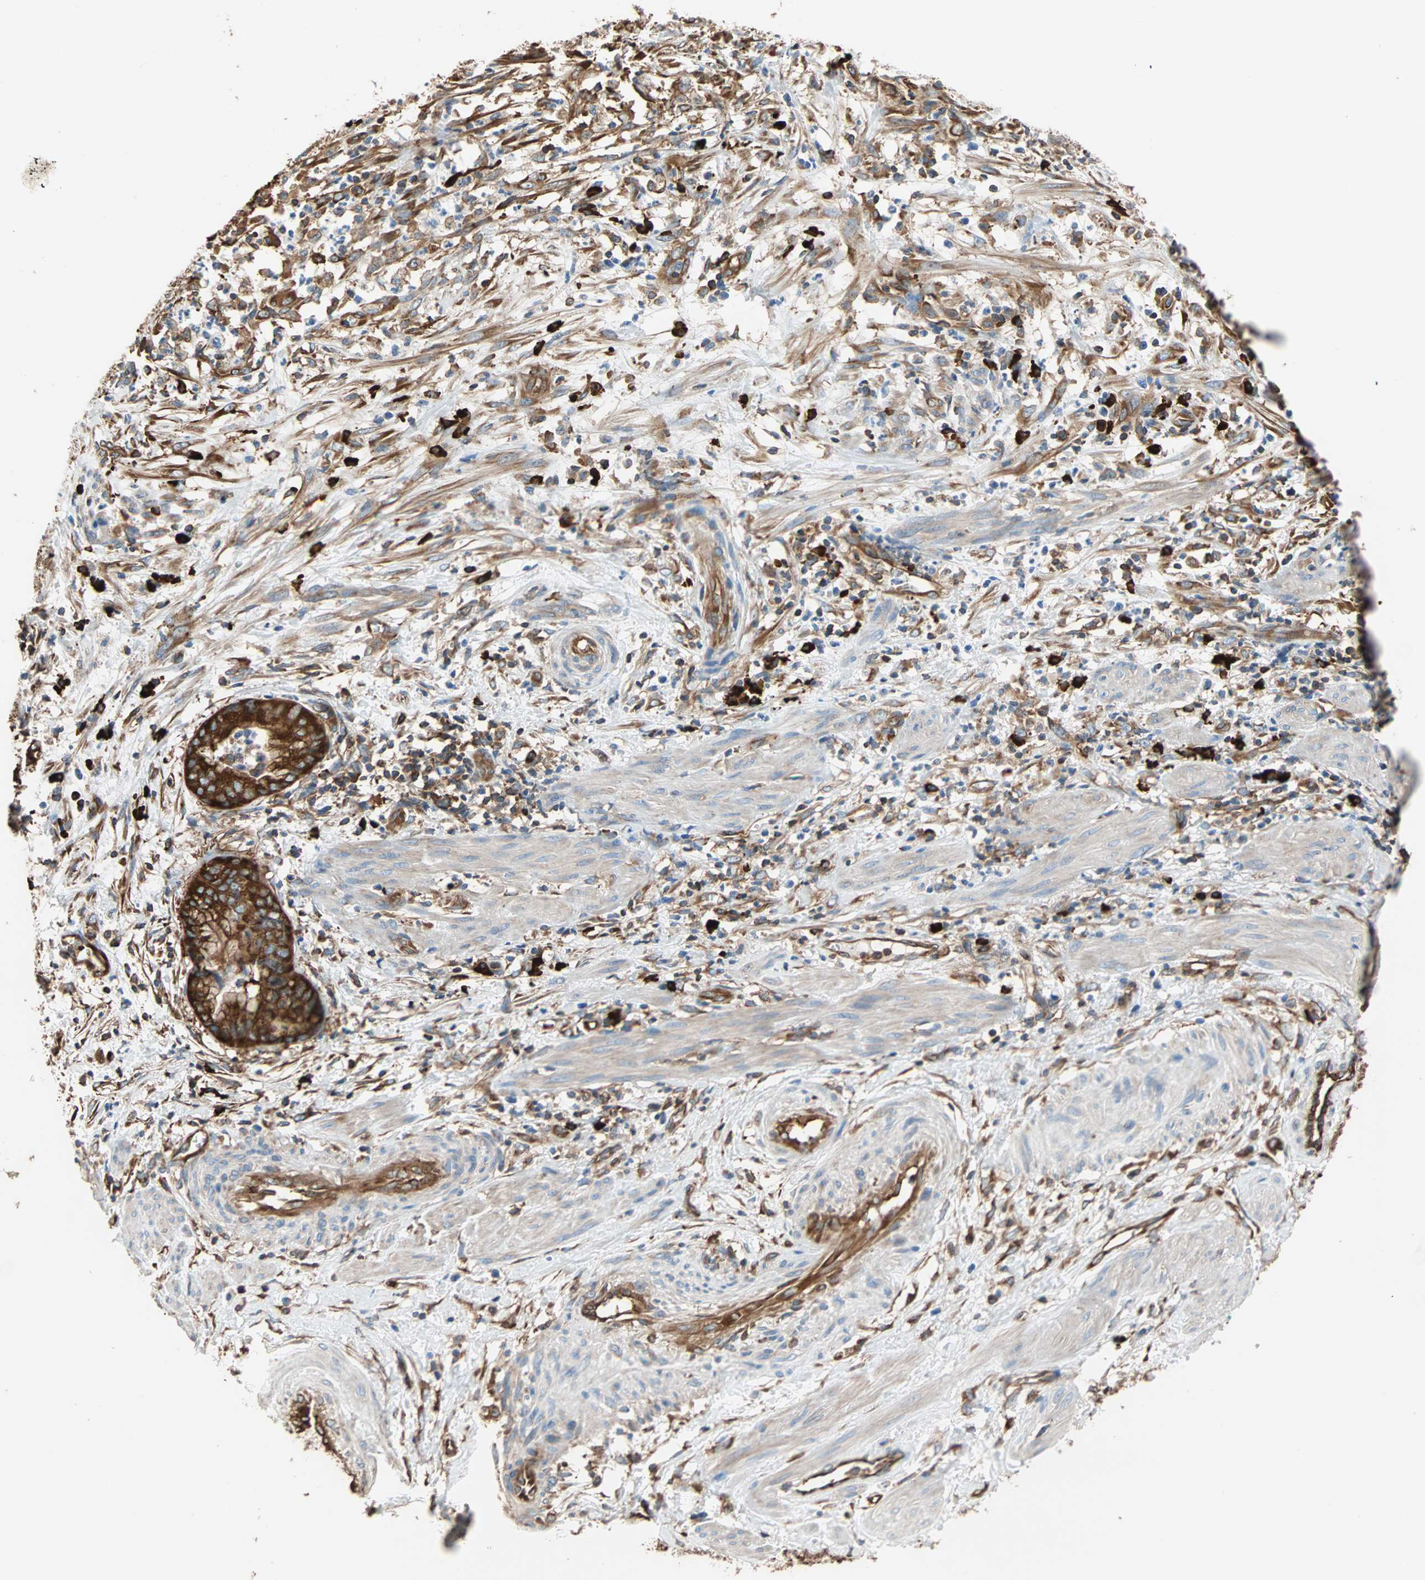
{"staining": {"intensity": "strong", "quantity": ">75%", "location": "cytoplasmic/membranous"}, "tissue": "endometrial cancer", "cell_type": "Tumor cells", "image_type": "cancer", "snomed": [{"axis": "morphology", "description": "Necrosis, NOS"}, {"axis": "morphology", "description": "Adenocarcinoma, NOS"}, {"axis": "topography", "description": "Endometrium"}], "caption": "About >75% of tumor cells in endometrial cancer (adenocarcinoma) display strong cytoplasmic/membranous protein expression as visualized by brown immunohistochemical staining.", "gene": "EEF2", "patient": {"sex": "female", "age": 79}}